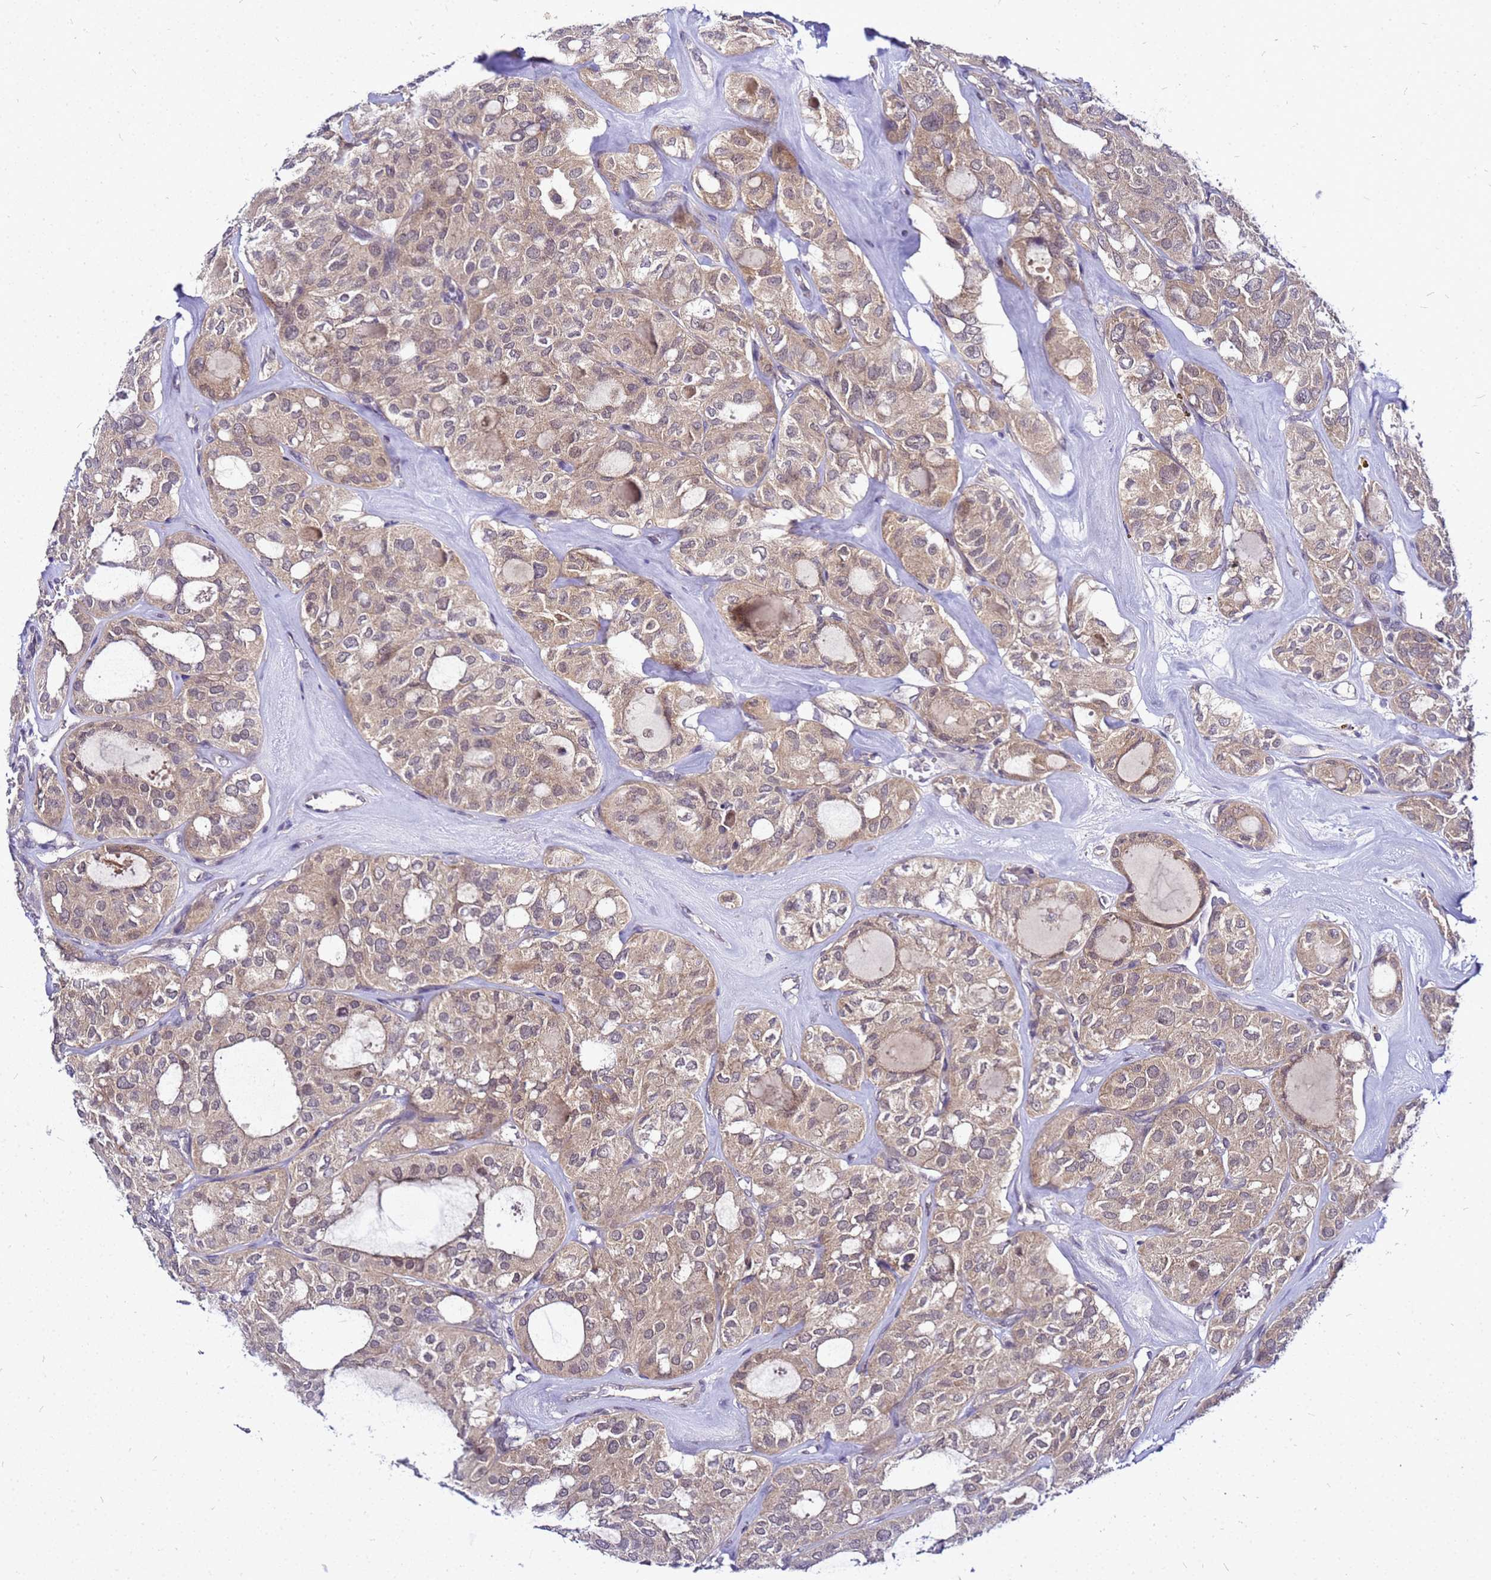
{"staining": {"intensity": "weak", "quantity": ">75%", "location": "cytoplasmic/membranous"}, "tissue": "thyroid cancer", "cell_type": "Tumor cells", "image_type": "cancer", "snomed": [{"axis": "morphology", "description": "Follicular adenoma carcinoma, NOS"}, {"axis": "topography", "description": "Thyroid gland"}], "caption": "Tumor cells demonstrate low levels of weak cytoplasmic/membranous staining in about >75% of cells in thyroid cancer.", "gene": "SAT1", "patient": {"sex": "male", "age": 75}}